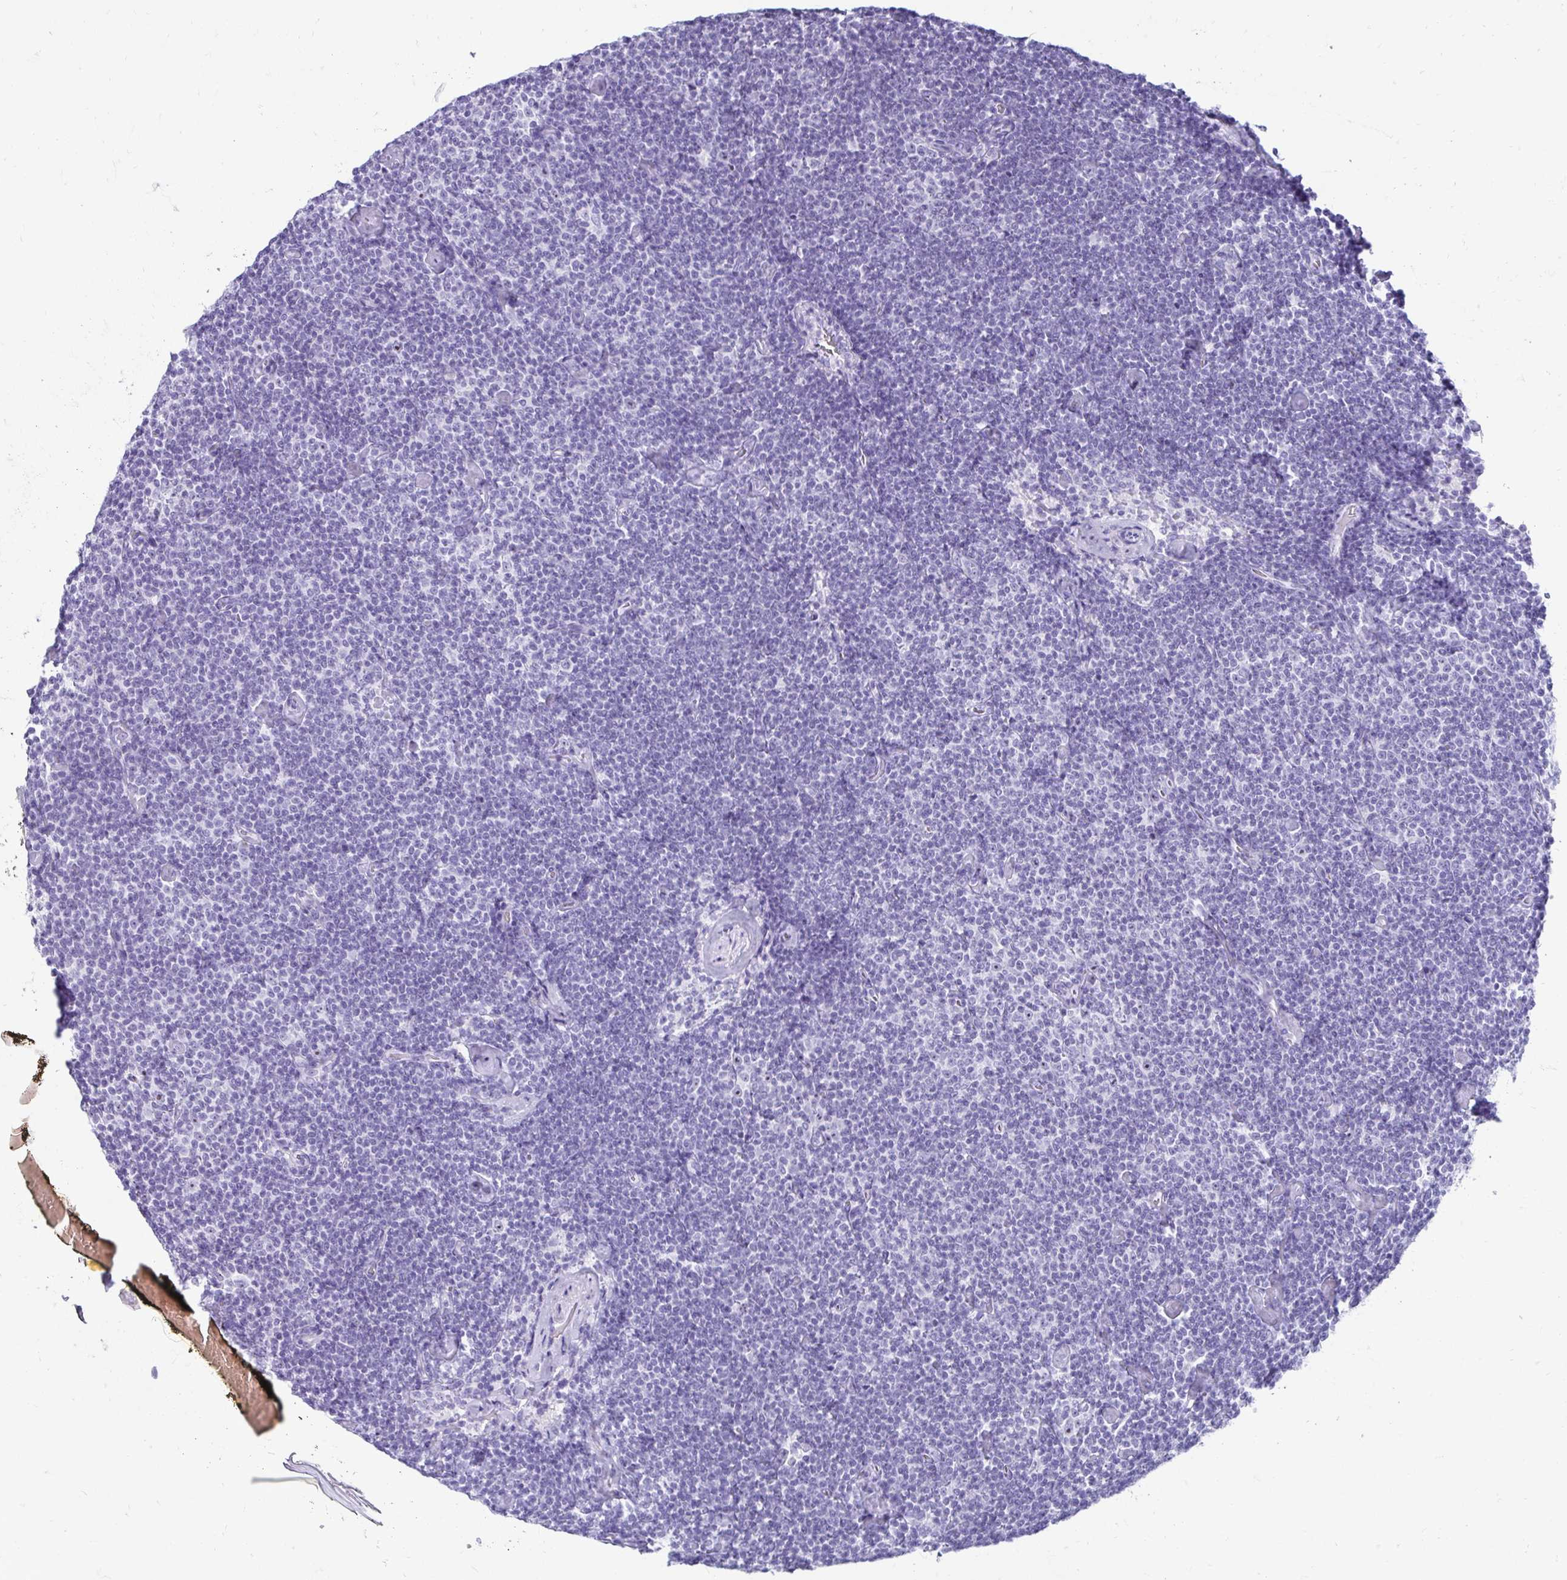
{"staining": {"intensity": "negative", "quantity": "none", "location": "none"}, "tissue": "lymphoma", "cell_type": "Tumor cells", "image_type": "cancer", "snomed": [{"axis": "morphology", "description": "Malignant lymphoma, non-Hodgkin's type, Low grade"}, {"axis": "topography", "description": "Lymph node"}], "caption": "Photomicrograph shows no protein staining in tumor cells of lymphoma tissue.", "gene": "CST6", "patient": {"sex": "male", "age": 81}}